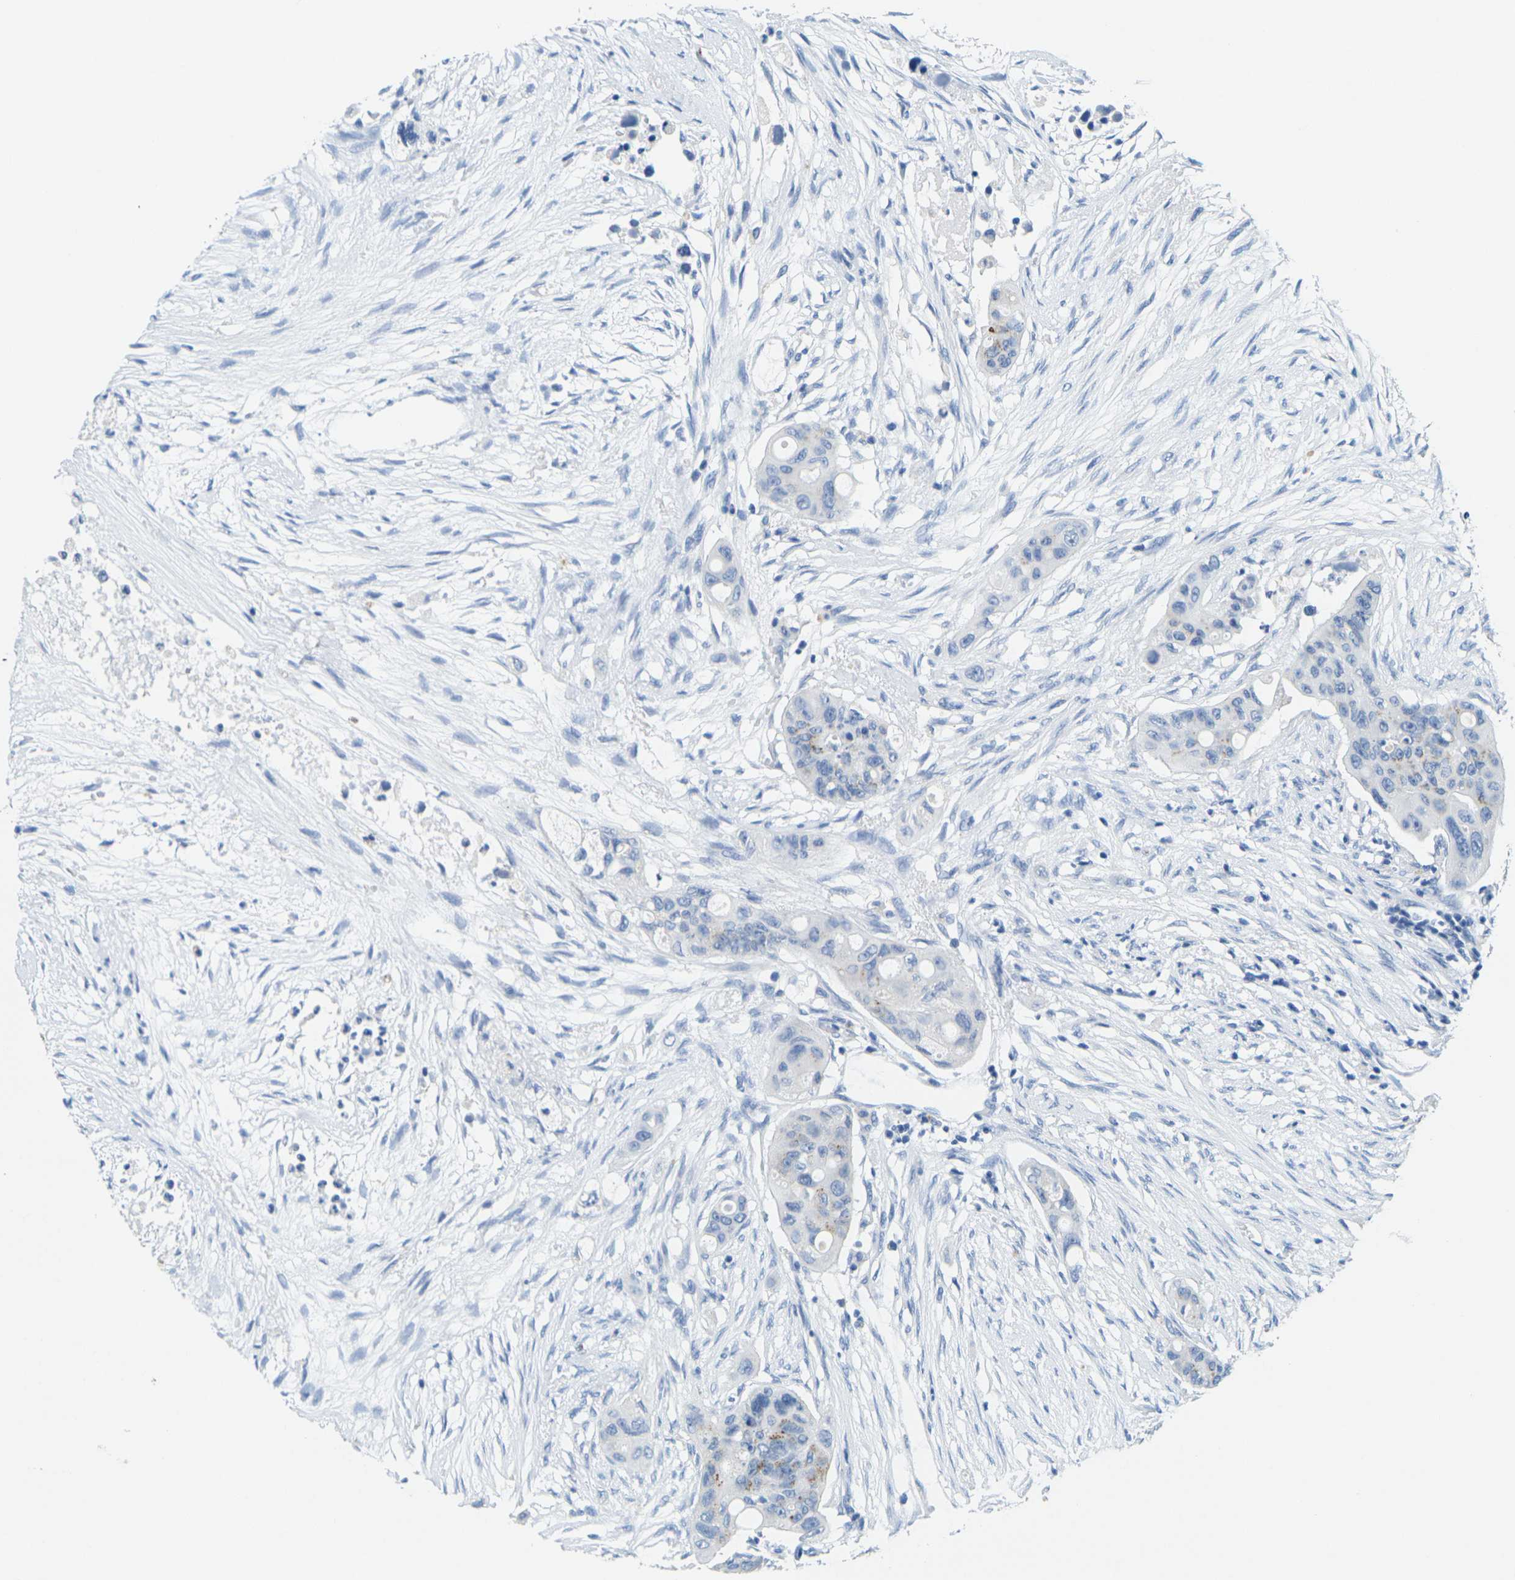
{"staining": {"intensity": "negative", "quantity": "none", "location": "none"}, "tissue": "colorectal cancer", "cell_type": "Tumor cells", "image_type": "cancer", "snomed": [{"axis": "morphology", "description": "Adenocarcinoma, NOS"}, {"axis": "topography", "description": "Colon"}], "caption": "Immunohistochemistry (IHC) photomicrograph of neoplastic tissue: human colorectal cancer (adenocarcinoma) stained with DAB exhibits no significant protein expression in tumor cells.", "gene": "FAM3D", "patient": {"sex": "female", "age": 57}}